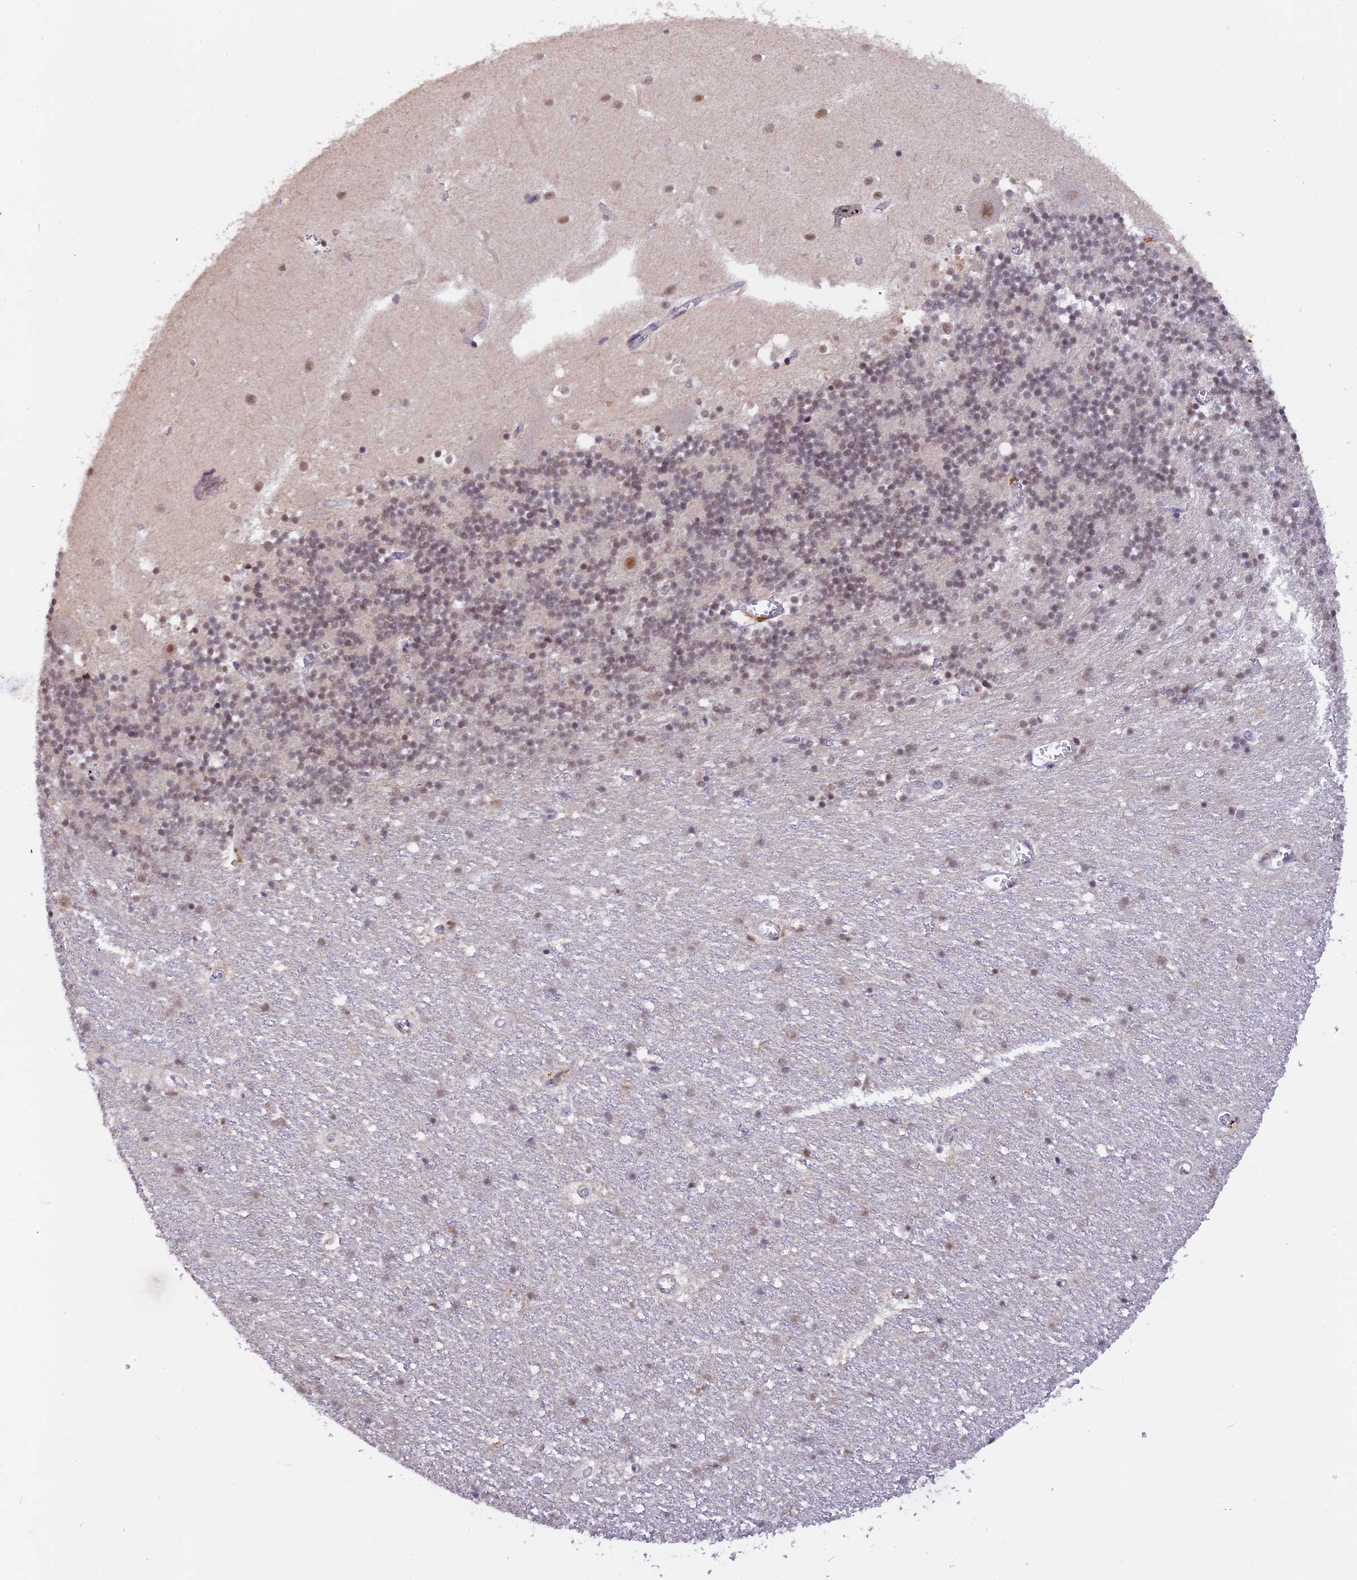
{"staining": {"intensity": "weak", "quantity": "<25%", "location": "nuclear"}, "tissue": "cerebellum", "cell_type": "Cells in granular layer", "image_type": "normal", "snomed": [{"axis": "morphology", "description": "Normal tissue, NOS"}, {"axis": "topography", "description": "Cerebellum"}], "caption": "Unremarkable cerebellum was stained to show a protein in brown. There is no significant positivity in cells in granular layer.", "gene": "POLR2C", "patient": {"sex": "male", "age": 54}}